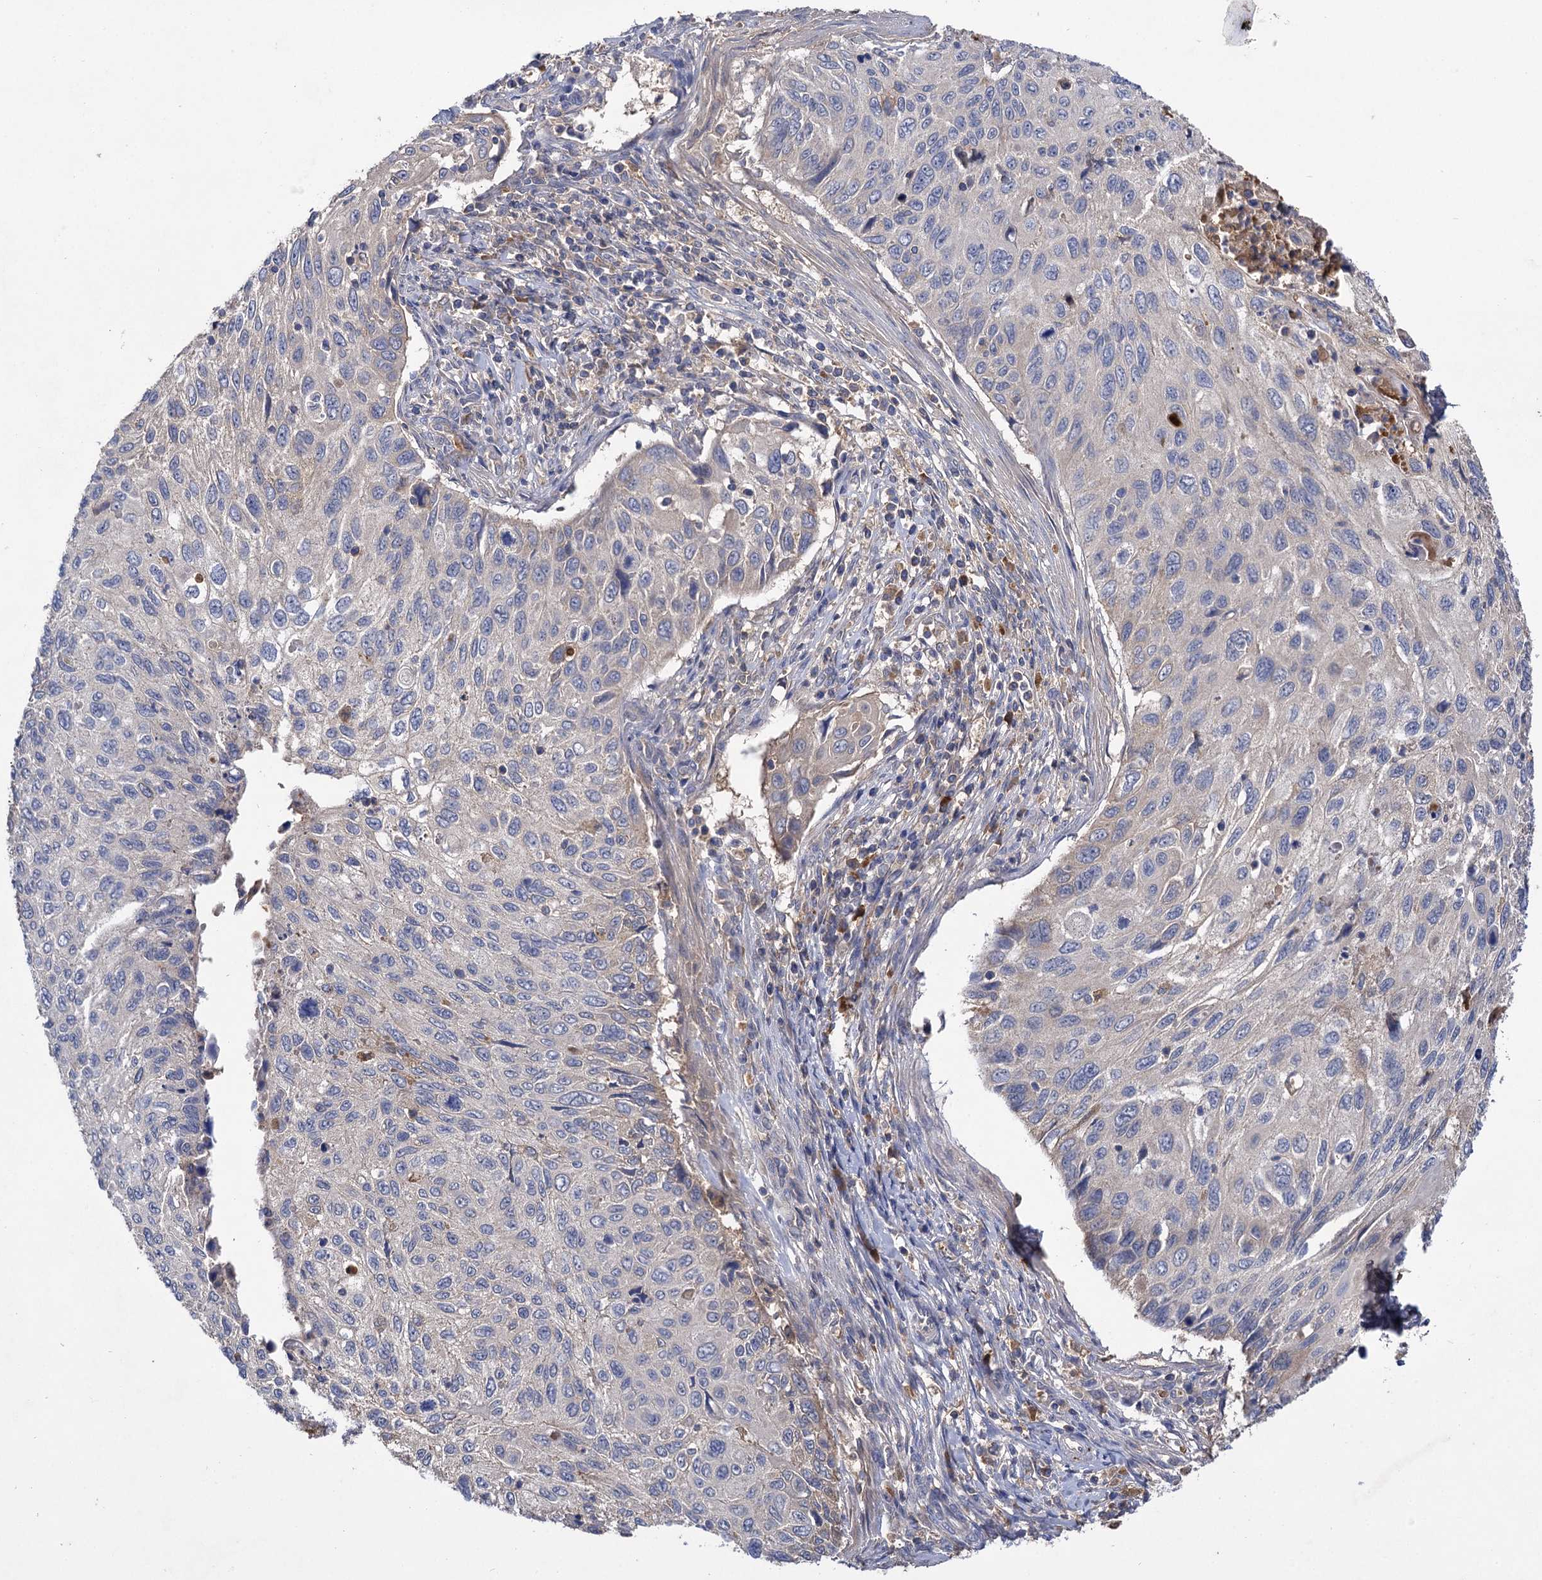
{"staining": {"intensity": "negative", "quantity": "none", "location": "none"}, "tissue": "cervical cancer", "cell_type": "Tumor cells", "image_type": "cancer", "snomed": [{"axis": "morphology", "description": "Squamous cell carcinoma, NOS"}, {"axis": "topography", "description": "Cervix"}], "caption": "The histopathology image shows no staining of tumor cells in cervical cancer (squamous cell carcinoma).", "gene": "USP50", "patient": {"sex": "female", "age": 70}}